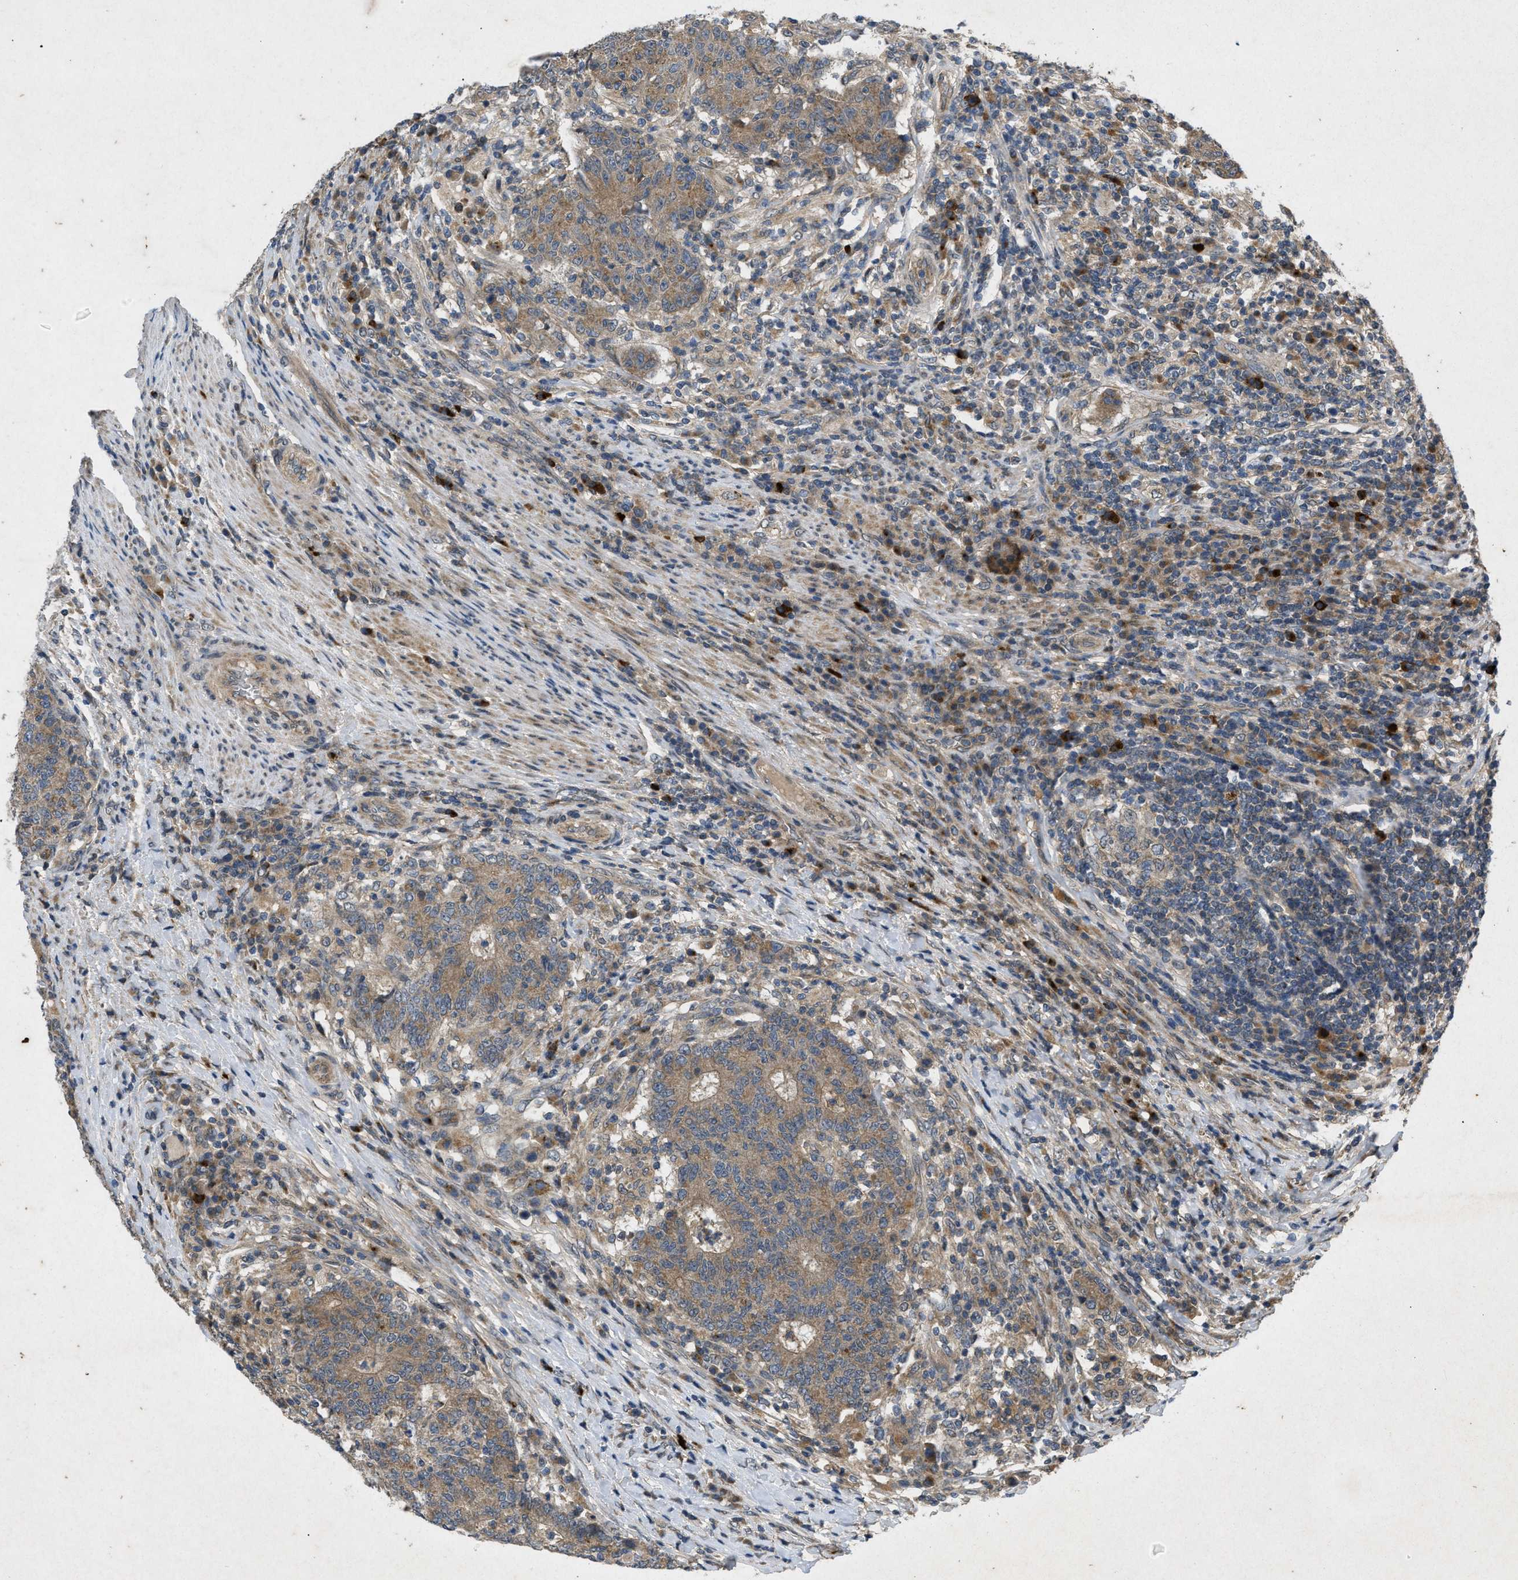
{"staining": {"intensity": "moderate", "quantity": ">75%", "location": "cytoplasmic/membranous"}, "tissue": "colorectal cancer", "cell_type": "Tumor cells", "image_type": "cancer", "snomed": [{"axis": "morphology", "description": "Normal tissue, NOS"}, {"axis": "morphology", "description": "Adenocarcinoma, NOS"}, {"axis": "topography", "description": "Colon"}], "caption": "Colorectal cancer (adenocarcinoma) stained for a protein displays moderate cytoplasmic/membranous positivity in tumor cells. (brown staining indicates protein expression, while blue staining denotes nuclei).", "gene": "PRKG2", "patient": {"sex": "female", "age": 75}}